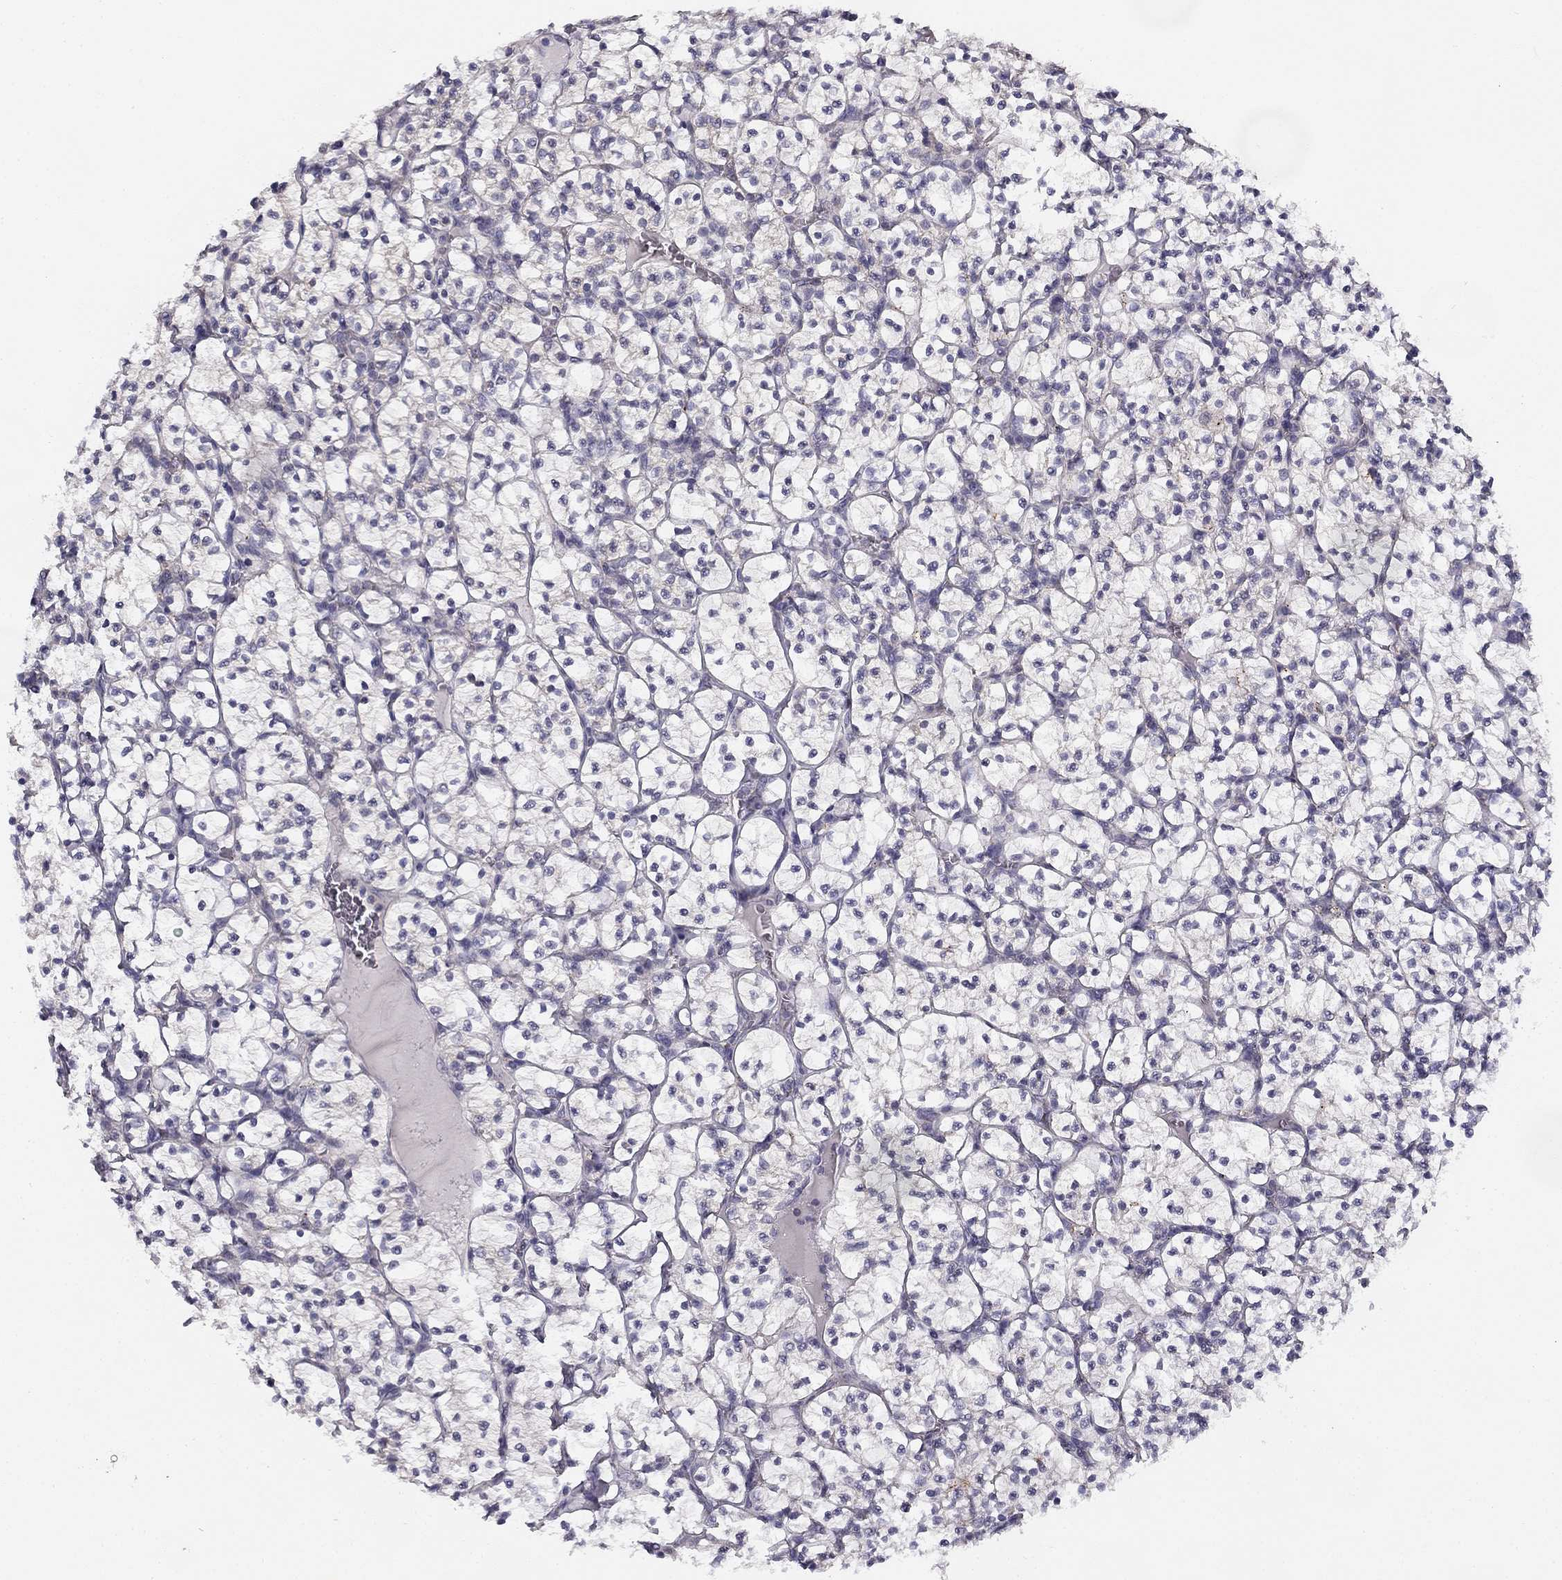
{"staining": {"intensity": "negative", "quantity": "none", "location": "none"}, "tissue": "renal cancer", "cell_type": "Tumor cells", "image_type": "cancer", "snomed": [{"axis": "morphology", "description": "Adenocarcinoma, NOS"}, {"axis": "topography", "description": "Kidney"}], "caption": "IHC of human renal cancer reveals no expression in tumor cells. (Brightfield microscopy of DAB (3,3'-diaminobenzidine) immunohistochemistry (IHC) at high magnification).", "gene": "CNR1", "patient": {"sex": "female", "age": 89}}